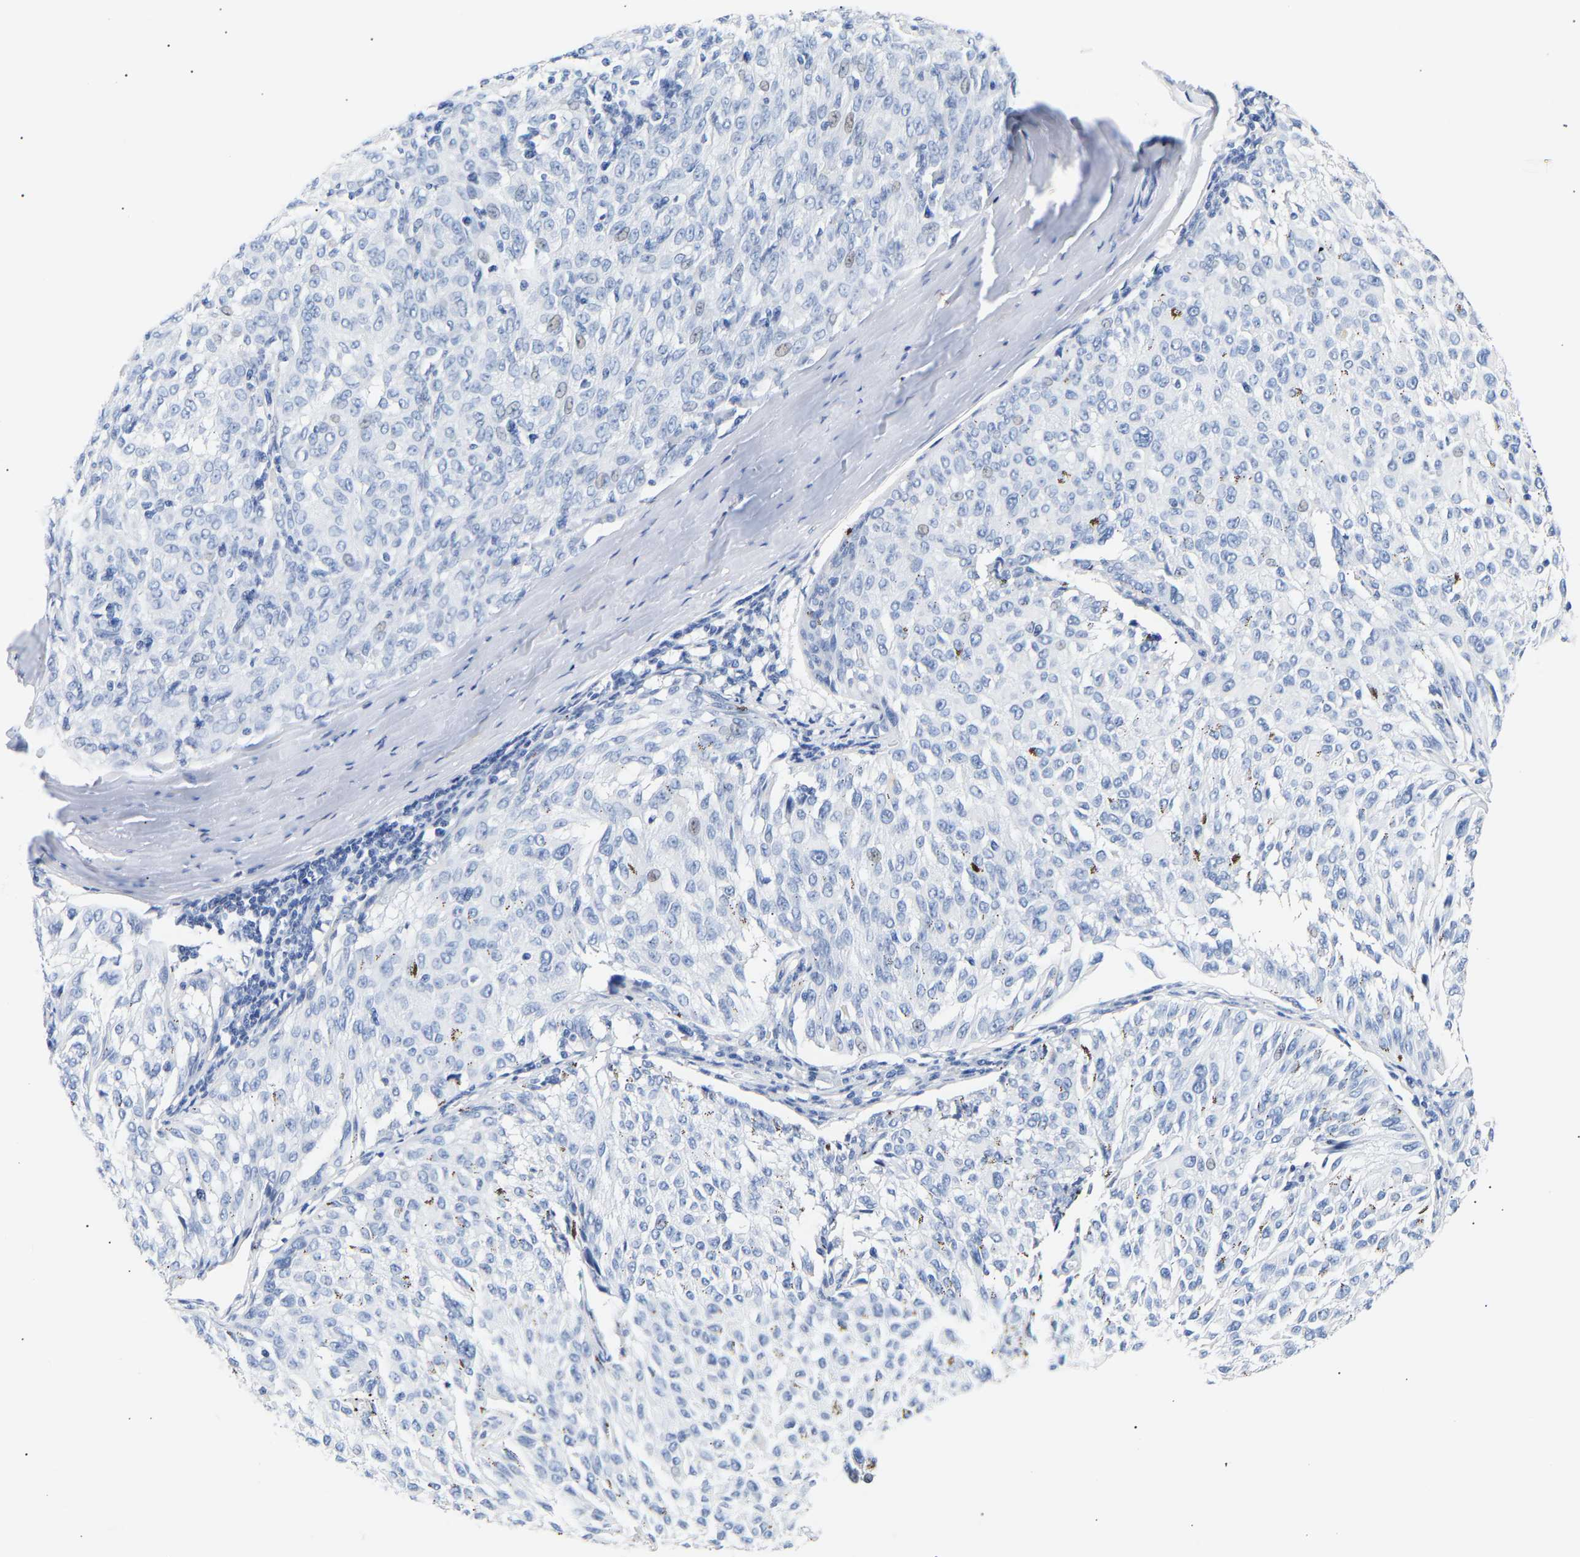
{"staining": {"intensity": "negative", "quantity": "none", "location": "none"}, "tissue": "melanoma", "cell_type": "Tumor cells", "image_type": "cancer", "snomed": [{"axis": "morphology", "description": "Malignant melanoma, NOS"}, {"axis": "topography", "description": "Skin"}], "caption": "This is an IHC image of melanoma. There is no positivity in tumor cells.", "gene": "SPINK2", "patient": {"sex": "female", "age": 72}}